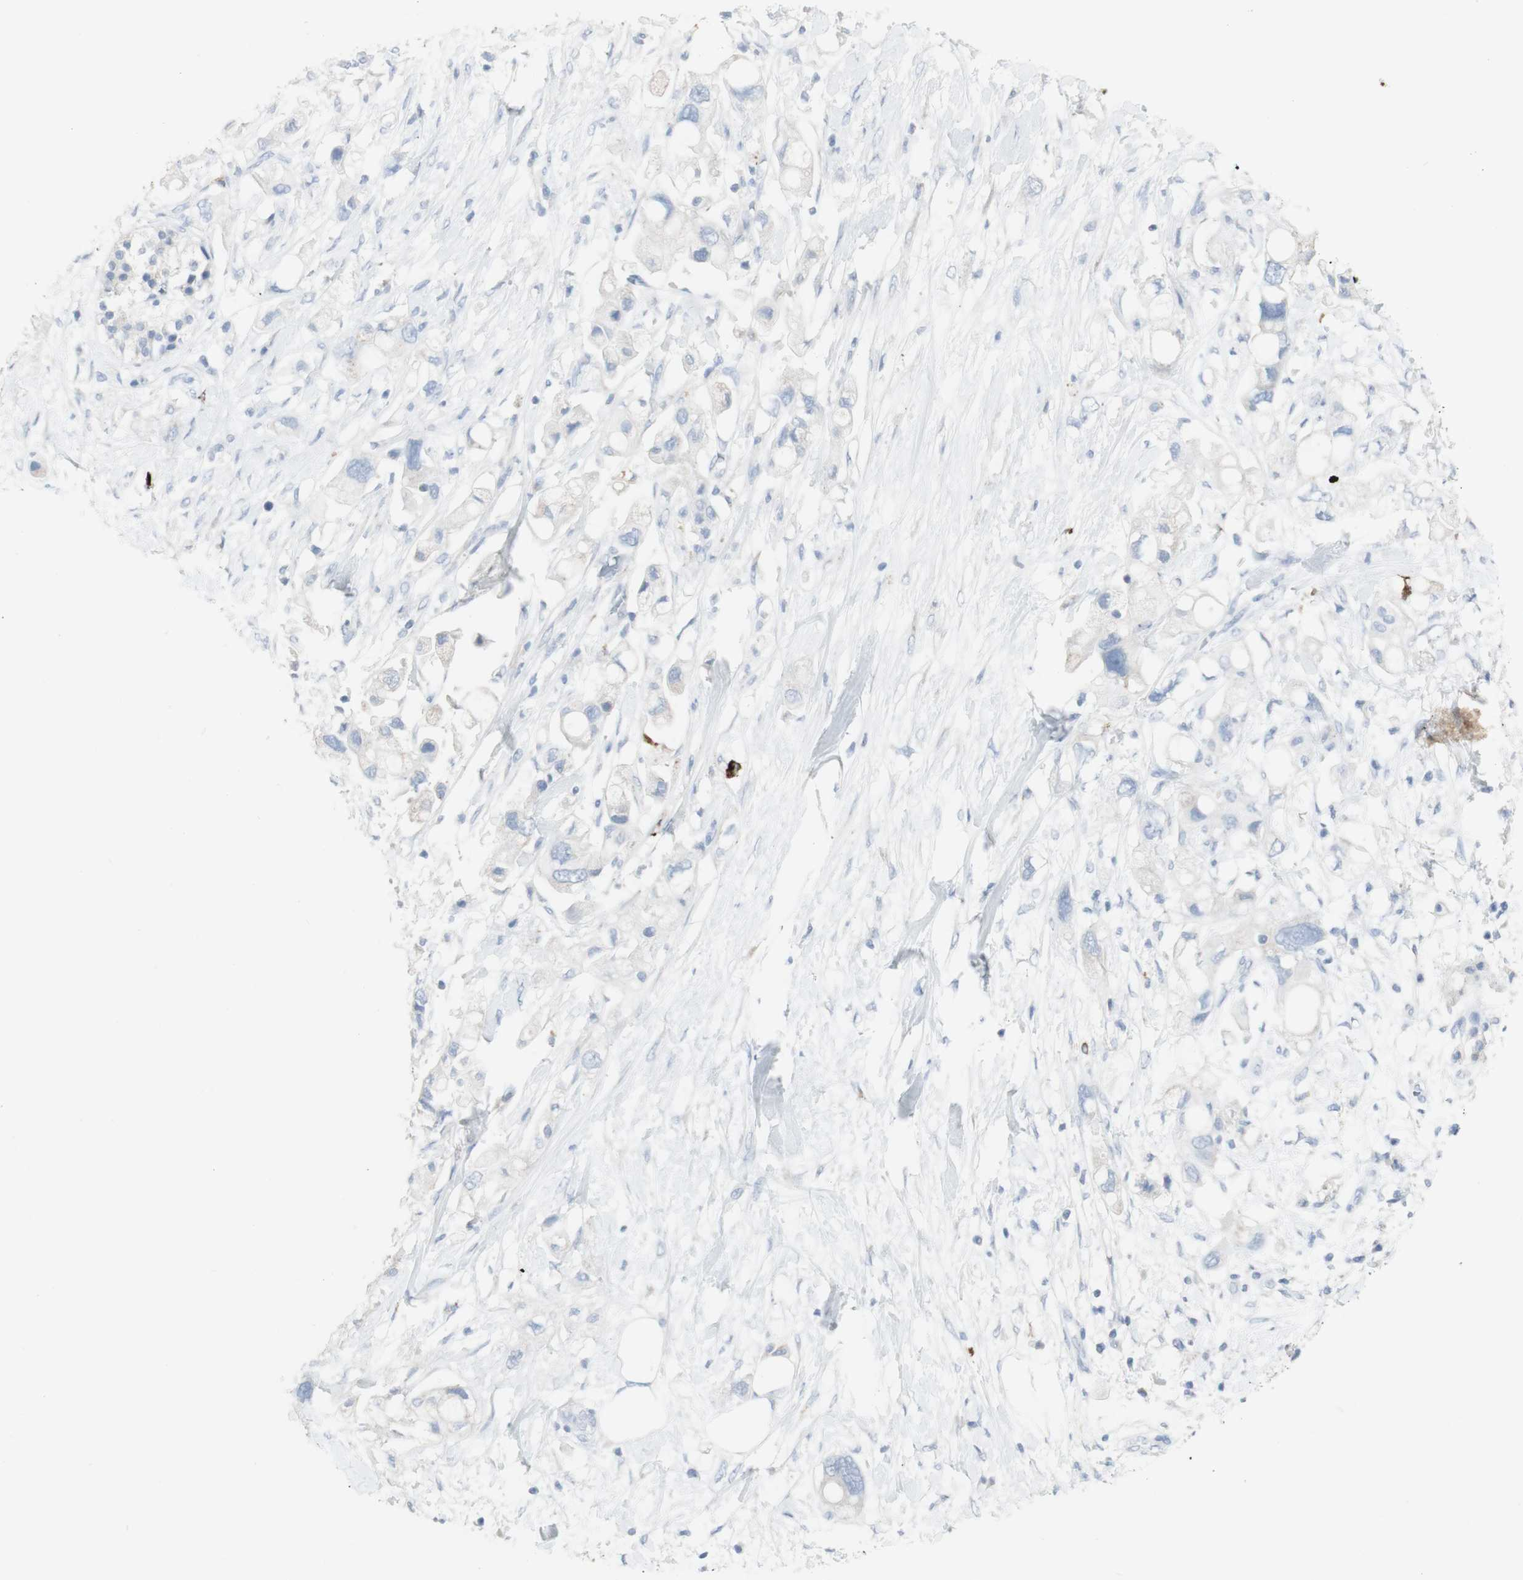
{"staining": {"intensity": "negative", "quantity": "none", "location": "none"}, "tissue": "pancreatic cancer", "cell_type": "Tumor cells", "image_type": "cancer", "snomed": [{"axis": "morphology", "description": "Adenocarcinoma, NOS"}, {"axis": "topography", "description": "Pancreas"}], "caption": "Pancreatic cancer was stained to show a protein in brown. There is no significant staining in tumor cells. (Brightfield microscopy of DAB (3,3'-diaminobenzidine) immunohistochemistry at high magnification).", "gene": "CD207", "patient": {"sex": "female", "age": 56}}